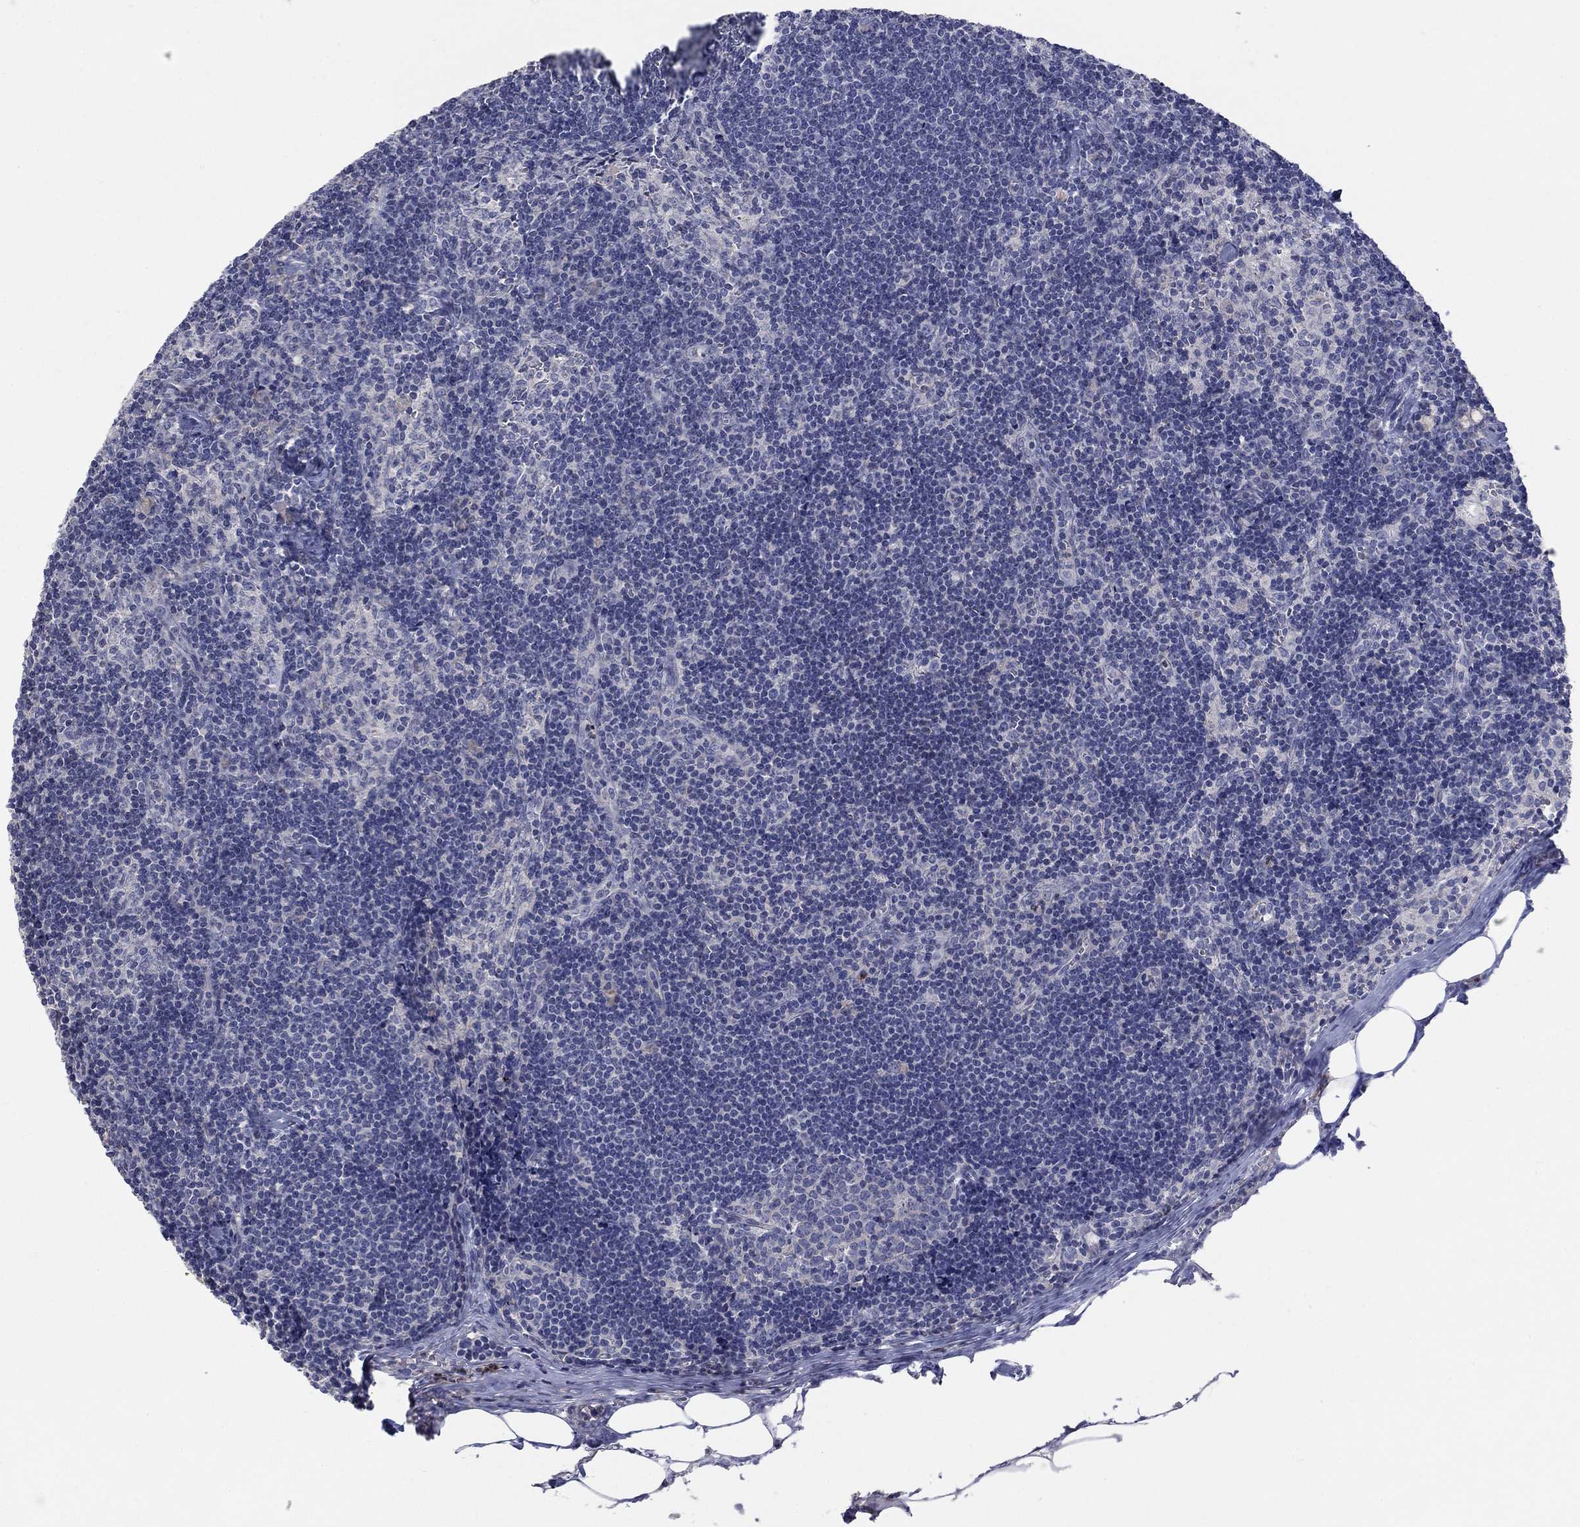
{"staining": {"intensity": "negative", "quantity": "none", "location": "none"}, "tissue": "lymph node", "cell_type": "Germinal center cells", "image_type": "normal", "snomed": [{"axis": "morphology", "description": "Normal tissue, NOS"}, {"axis": "topography", "description": "Lymph node"}], "caption": "IHC micrograph of unremarkable lymph node stained for a protein (brown), which shows no expression in germinal center cells.", "gene": "TMEM249", "patient": {"sex": "female", "age": 51}}